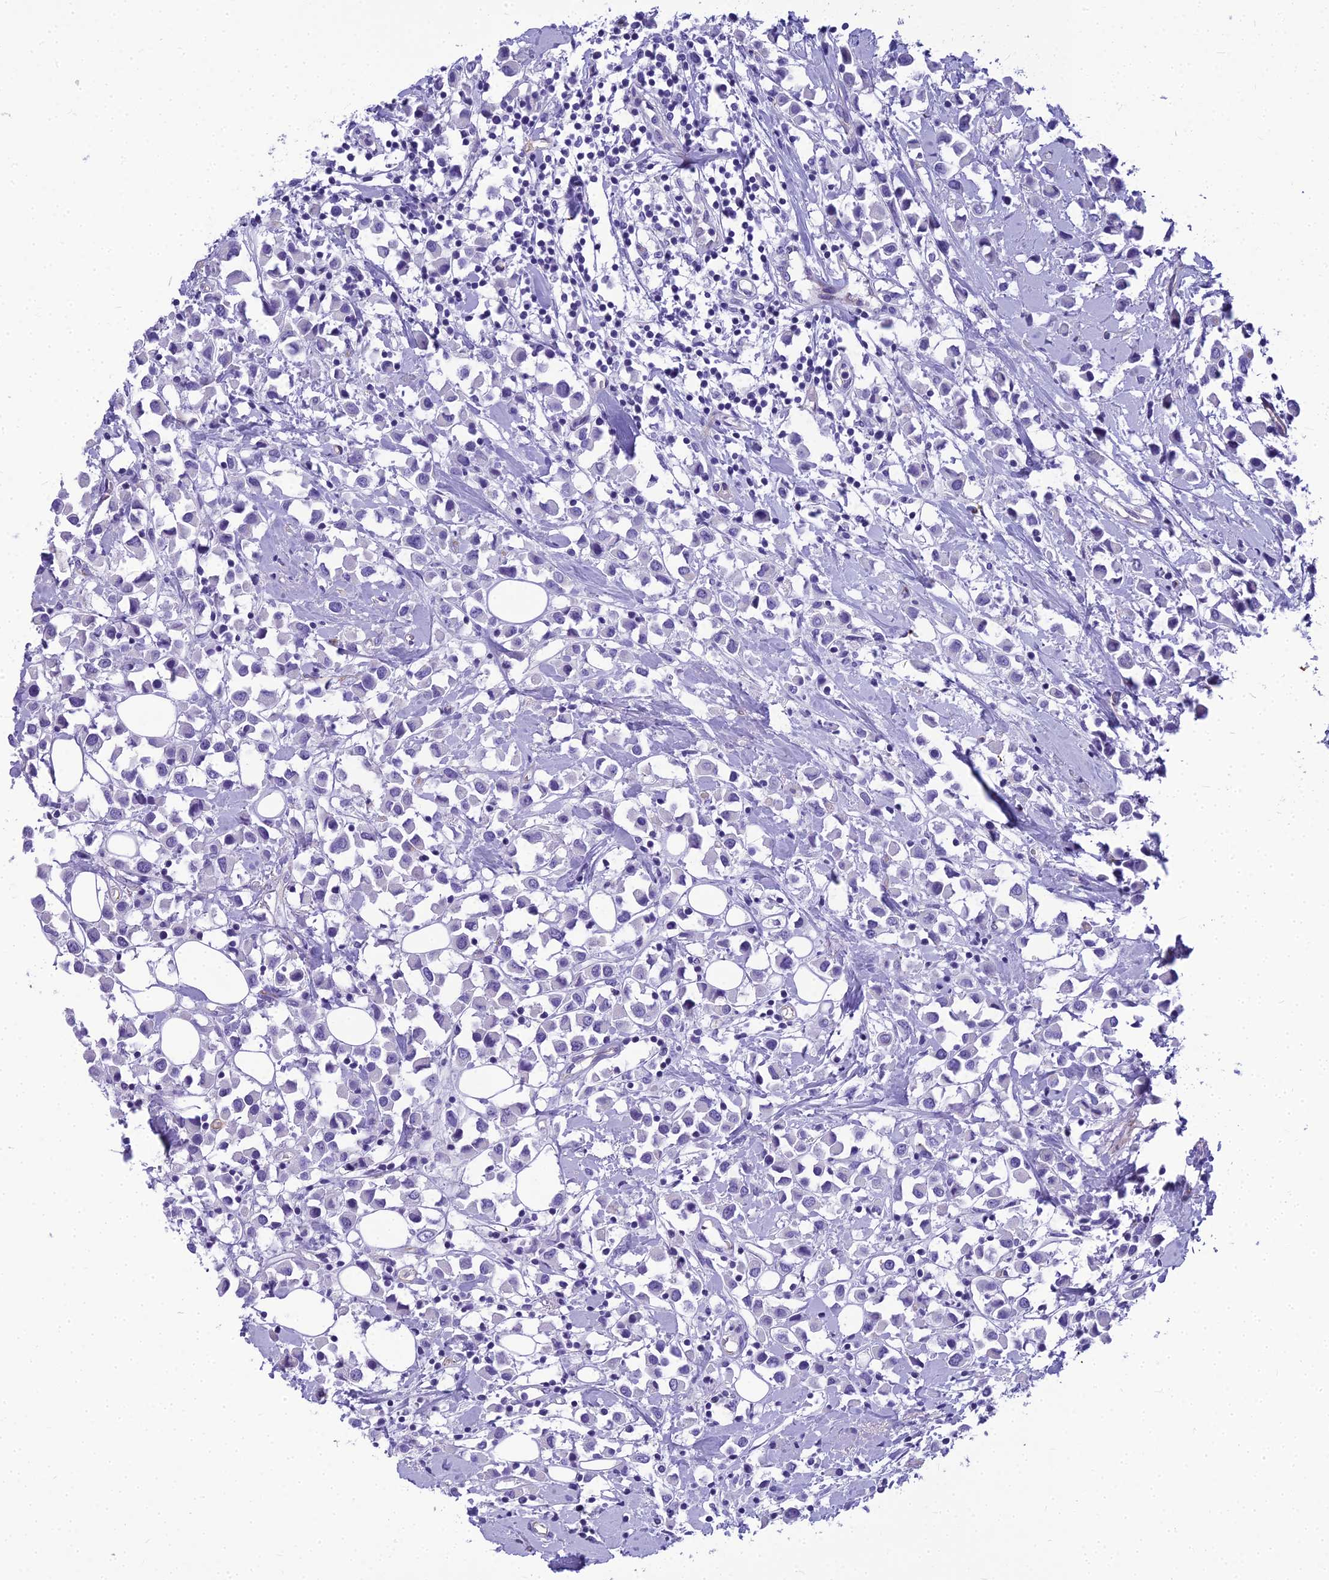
{"staining": {"intensity": "negative", "quantity": "none", "location": "none"}, "tissue": "breast cancer", "cell_type": "Tumor cells", "image_type": "cancer", "snomed": [{"axis": "morphology", "description": "Duct carcinoma"}, {"axis": "topography", "description": "Breast"}], "caption": "The histopathology image demonstrates no significant staining in tumor cells of breast cancer.", "gene": "NINJ1", "patient": {"sex": "female", "age": 61}}